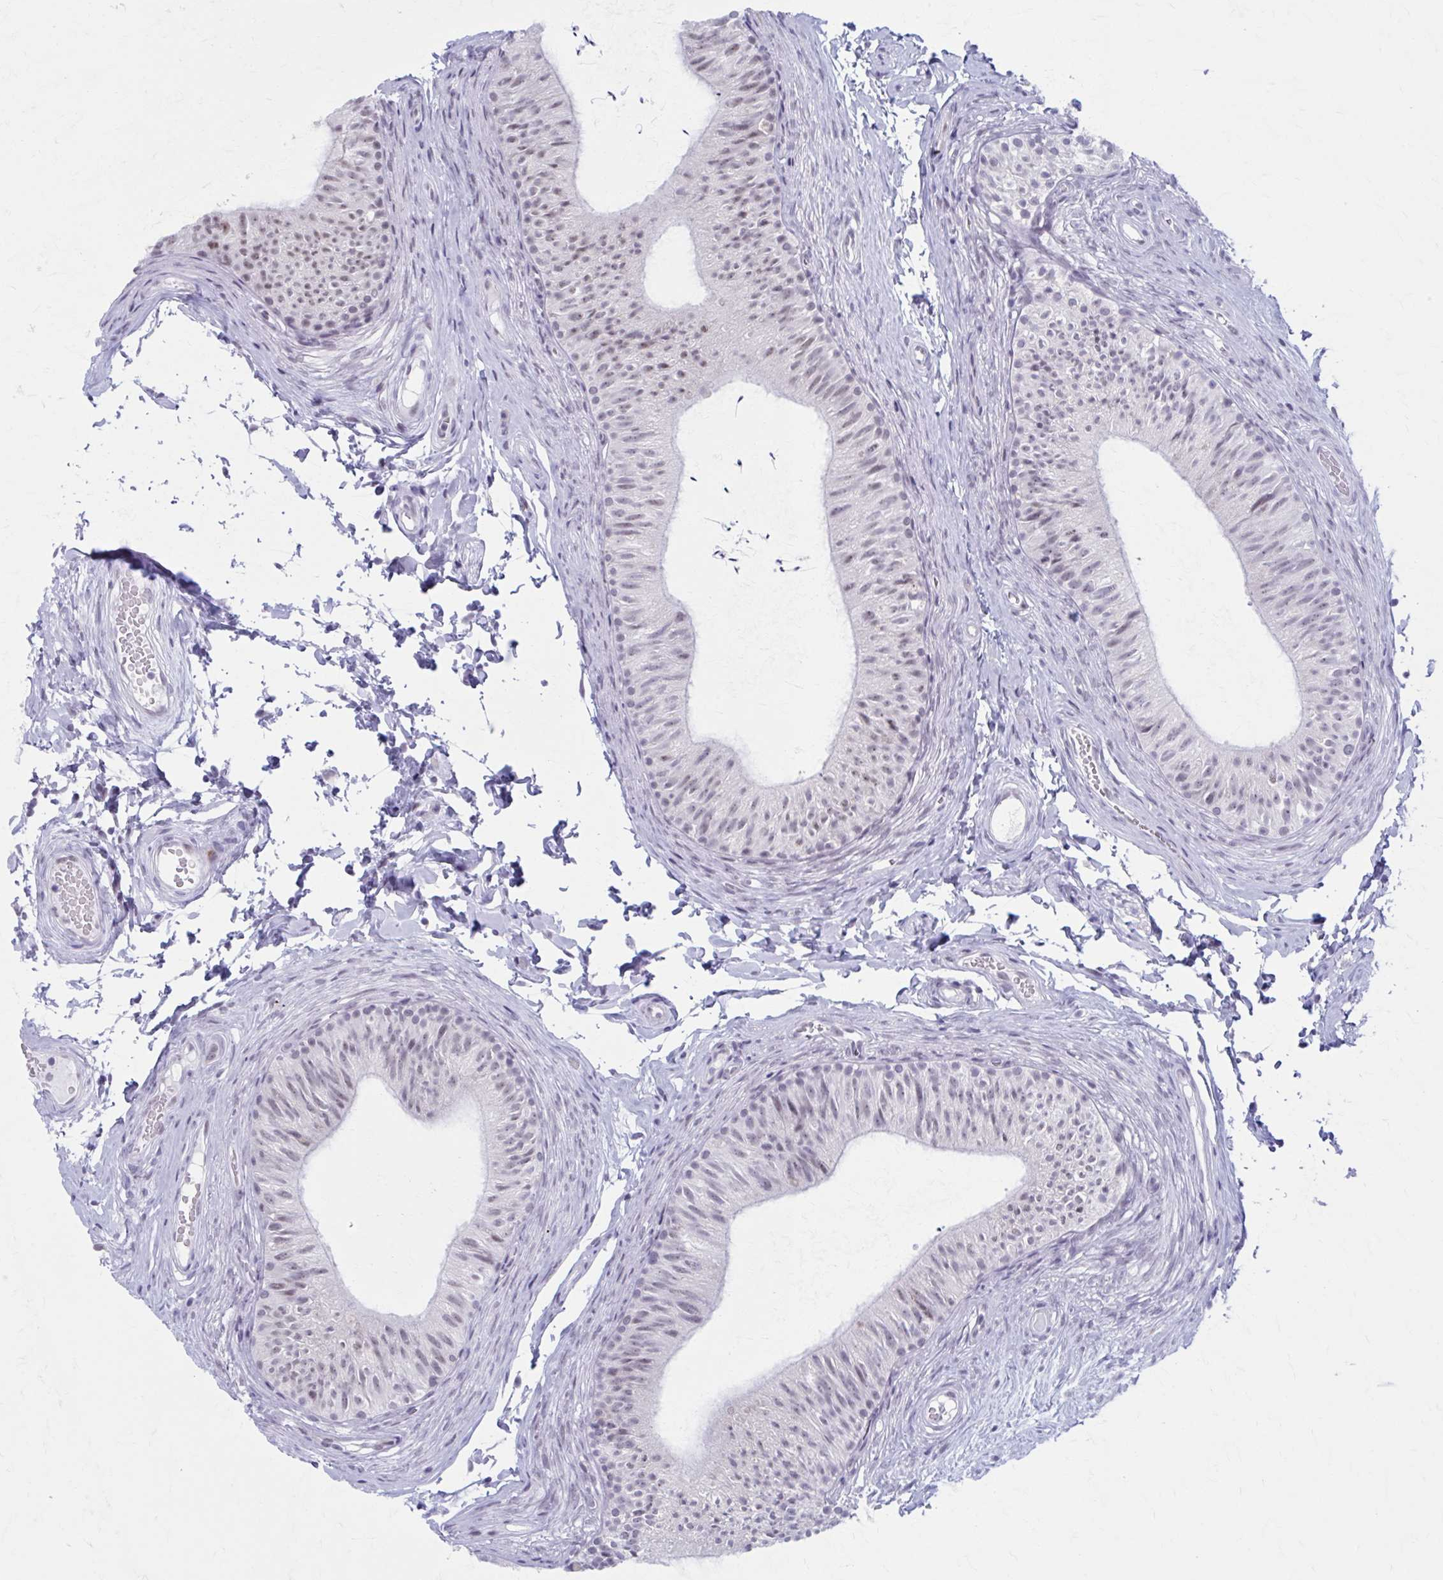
{"staining": {"intensity": "moderate", "quantity": ">75%", "location": "nuclear"}, "tissue": "epididymis", "cell_type": "Glandular cells", "image_type": "normal", "snomed": [{"axis": "morphology", "description": "Normal tissue, NOS"}, {"axis": "topography", "description": "Epididymis, spermatic cord, NOS"}, {"axis": "topography", "description": "Epididymis"}, {"axis": "topography", "description": "Peripheral nerve tissue"}], "caption": "Brown immunohistochemical staining in normal human epididymis demonstrates moderate nuclear positivity in about >75% of glandular cells. (brown staining indicates protein expression, while blue staining denotes nuclei).", "gene": "CCDC105", "patient": {"sex": "male", "age": 29}}